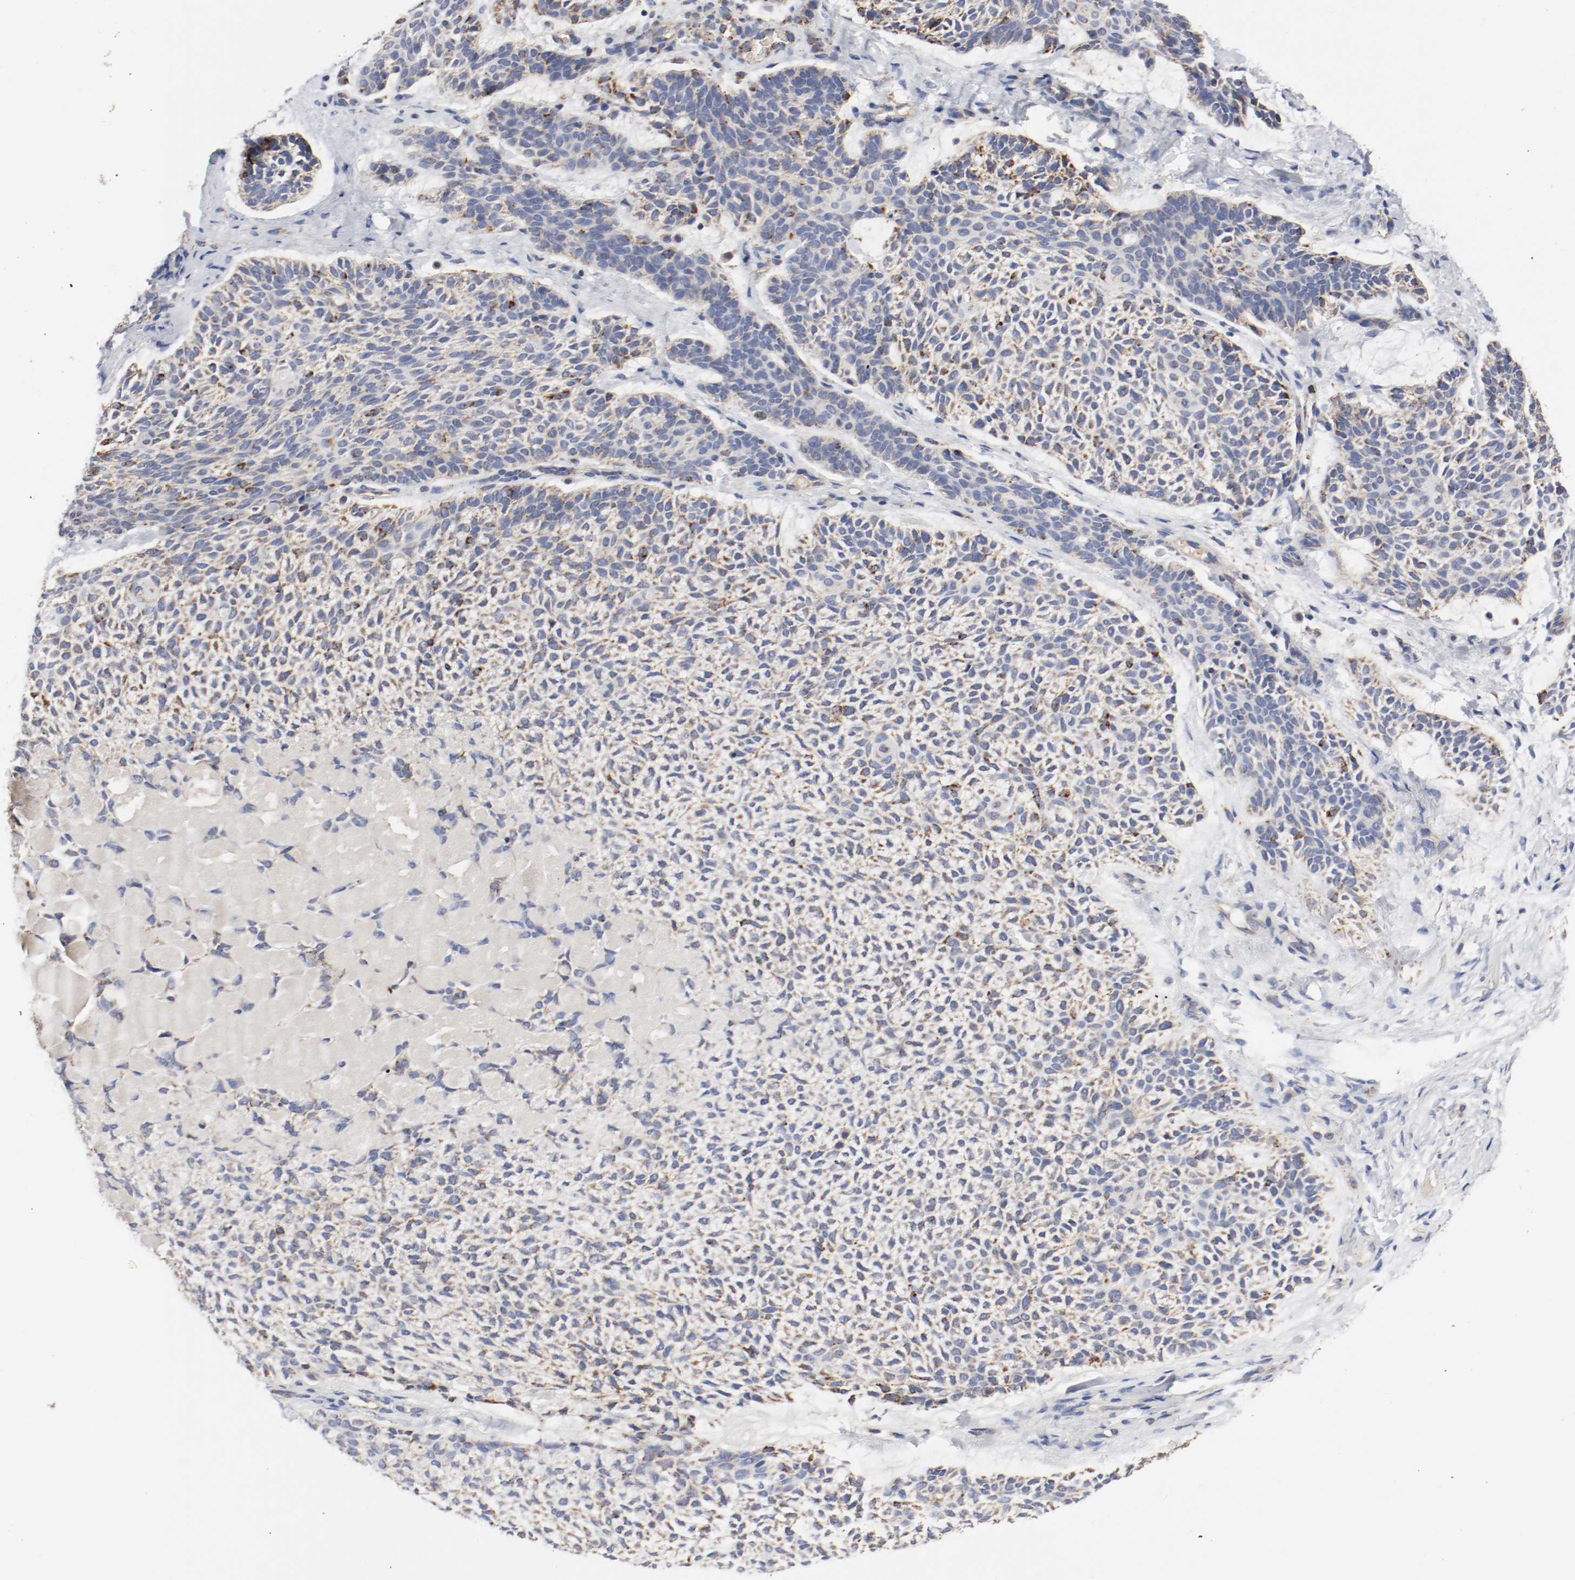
{"staining": {"intensity": "moderate", "quantity": "25%-75%", "location": "cytoplasmic/membranous"}, "tissue": "skin cancer", "cell_type": "Tumor cells", "image_type": "cancer", "snomed": [{"axis": "morphology", "description": "Normal tissue, NOS"}, {"axis": "morphology", "description": "Basal cell carcinoma"}, {"axis": "topography", "description": "Skin"}], "caption": "A brown stain labels moderate cytoplasmic/membranous positivity of a protein in human skin basal cell carcinoma tumor cells. (DAB (3,3'-diaminobenzidine) IHC with brightfield microscopy, high magnification).", "gene": "AFG3L2", "patient": {"sex": "female", "age": 70}}